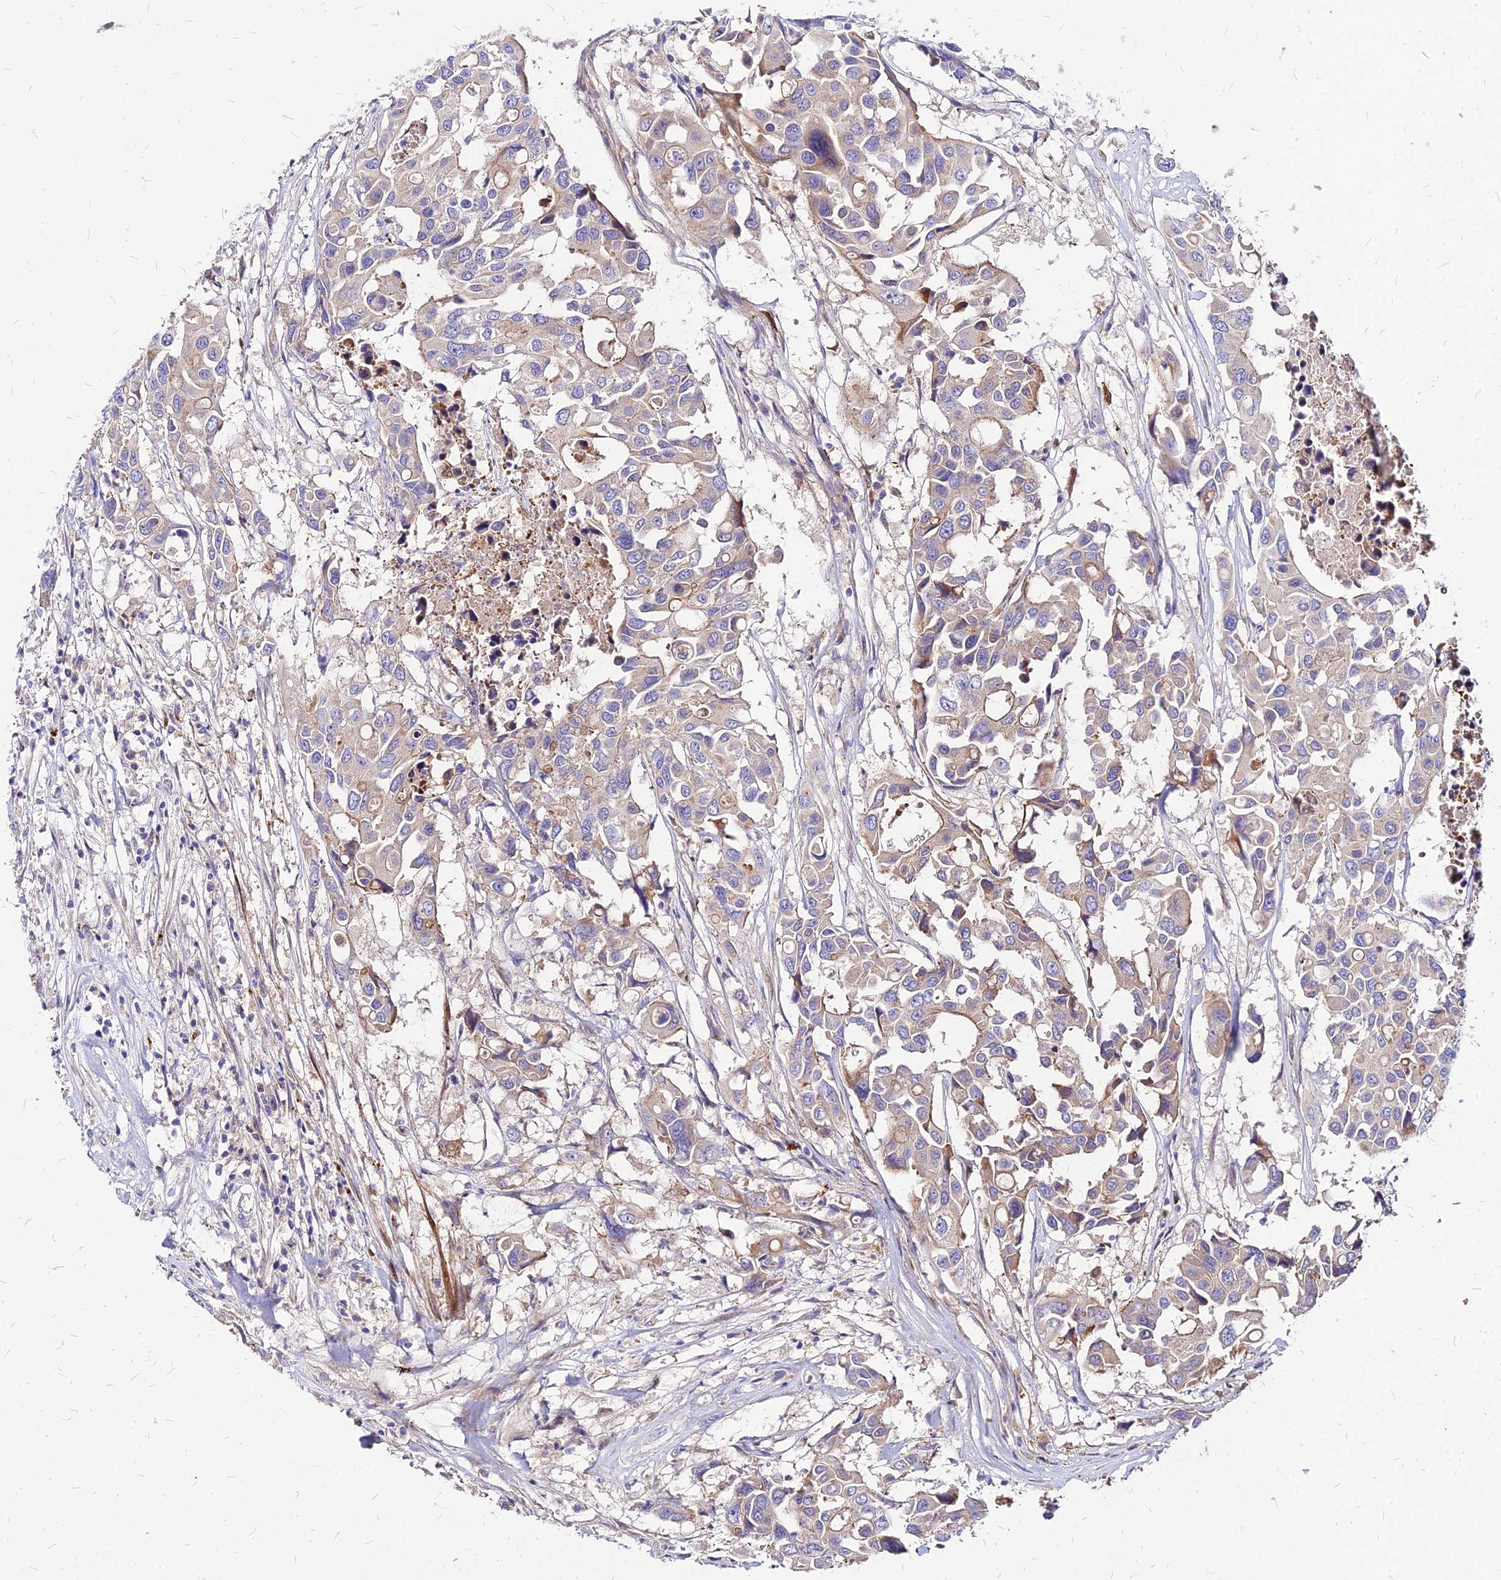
{"staining": {"intensity": "weak", "quantity": "<25%", "location": "cytoplasmic/membranous"}, "tissue": "colorectal cancer", "cell_type": "Tumor cells", "image_type": "cancer", "snomed": [{"axis": "morphology", "description": "Adenocarcinoma, NOS"}, {"axis": "topography", "description": "Colon"}], "caption": "Colorectal adenocarcinoma was stained to show a protein in brown. There is no significant positivity in tumor cells.", "gene": "COMMD10", "patient": {"sex": "male", "age": 77}}